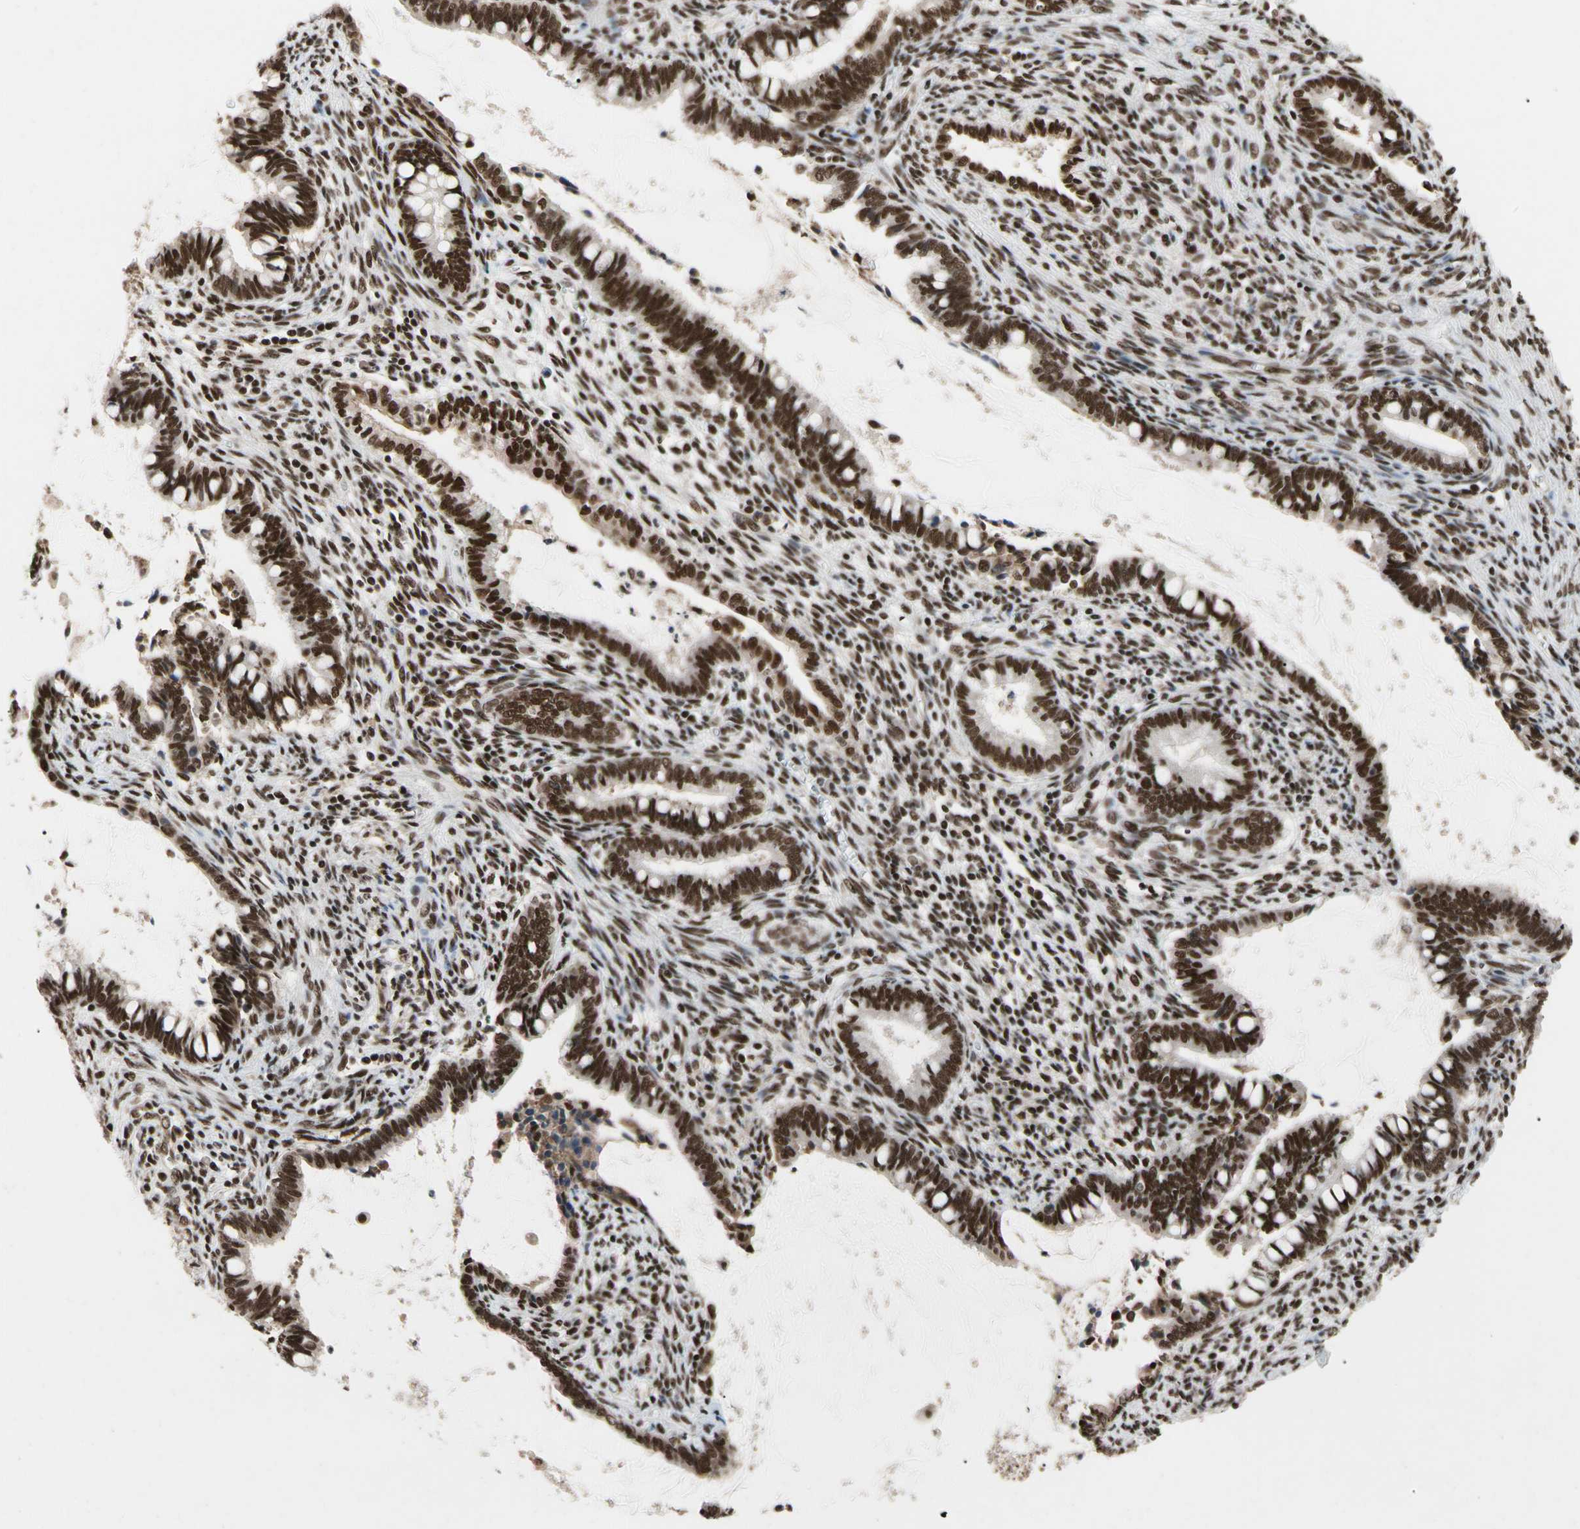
{"staining": {"intensity": "strong", "quantity": ">75%", "location": "nuclear"}, "tissue": "cervical cancer", "cell_type": "Tumor cells", "image_type": "cancer", "snomed": [{"axis": "morphology", "description": "Adenocarcinoma, NOS"}, {"axis": "topography", "description": "Cervix"}], "caption": "Immunohistochemistry micrograph of cervical adenocarcinoma stained for a protein (brown), which reveals high levels of strong nuclear staining in about >75% of tumor cells.", "gene": "FAM98B", "patient": {"sex": "female", "age": 44}}